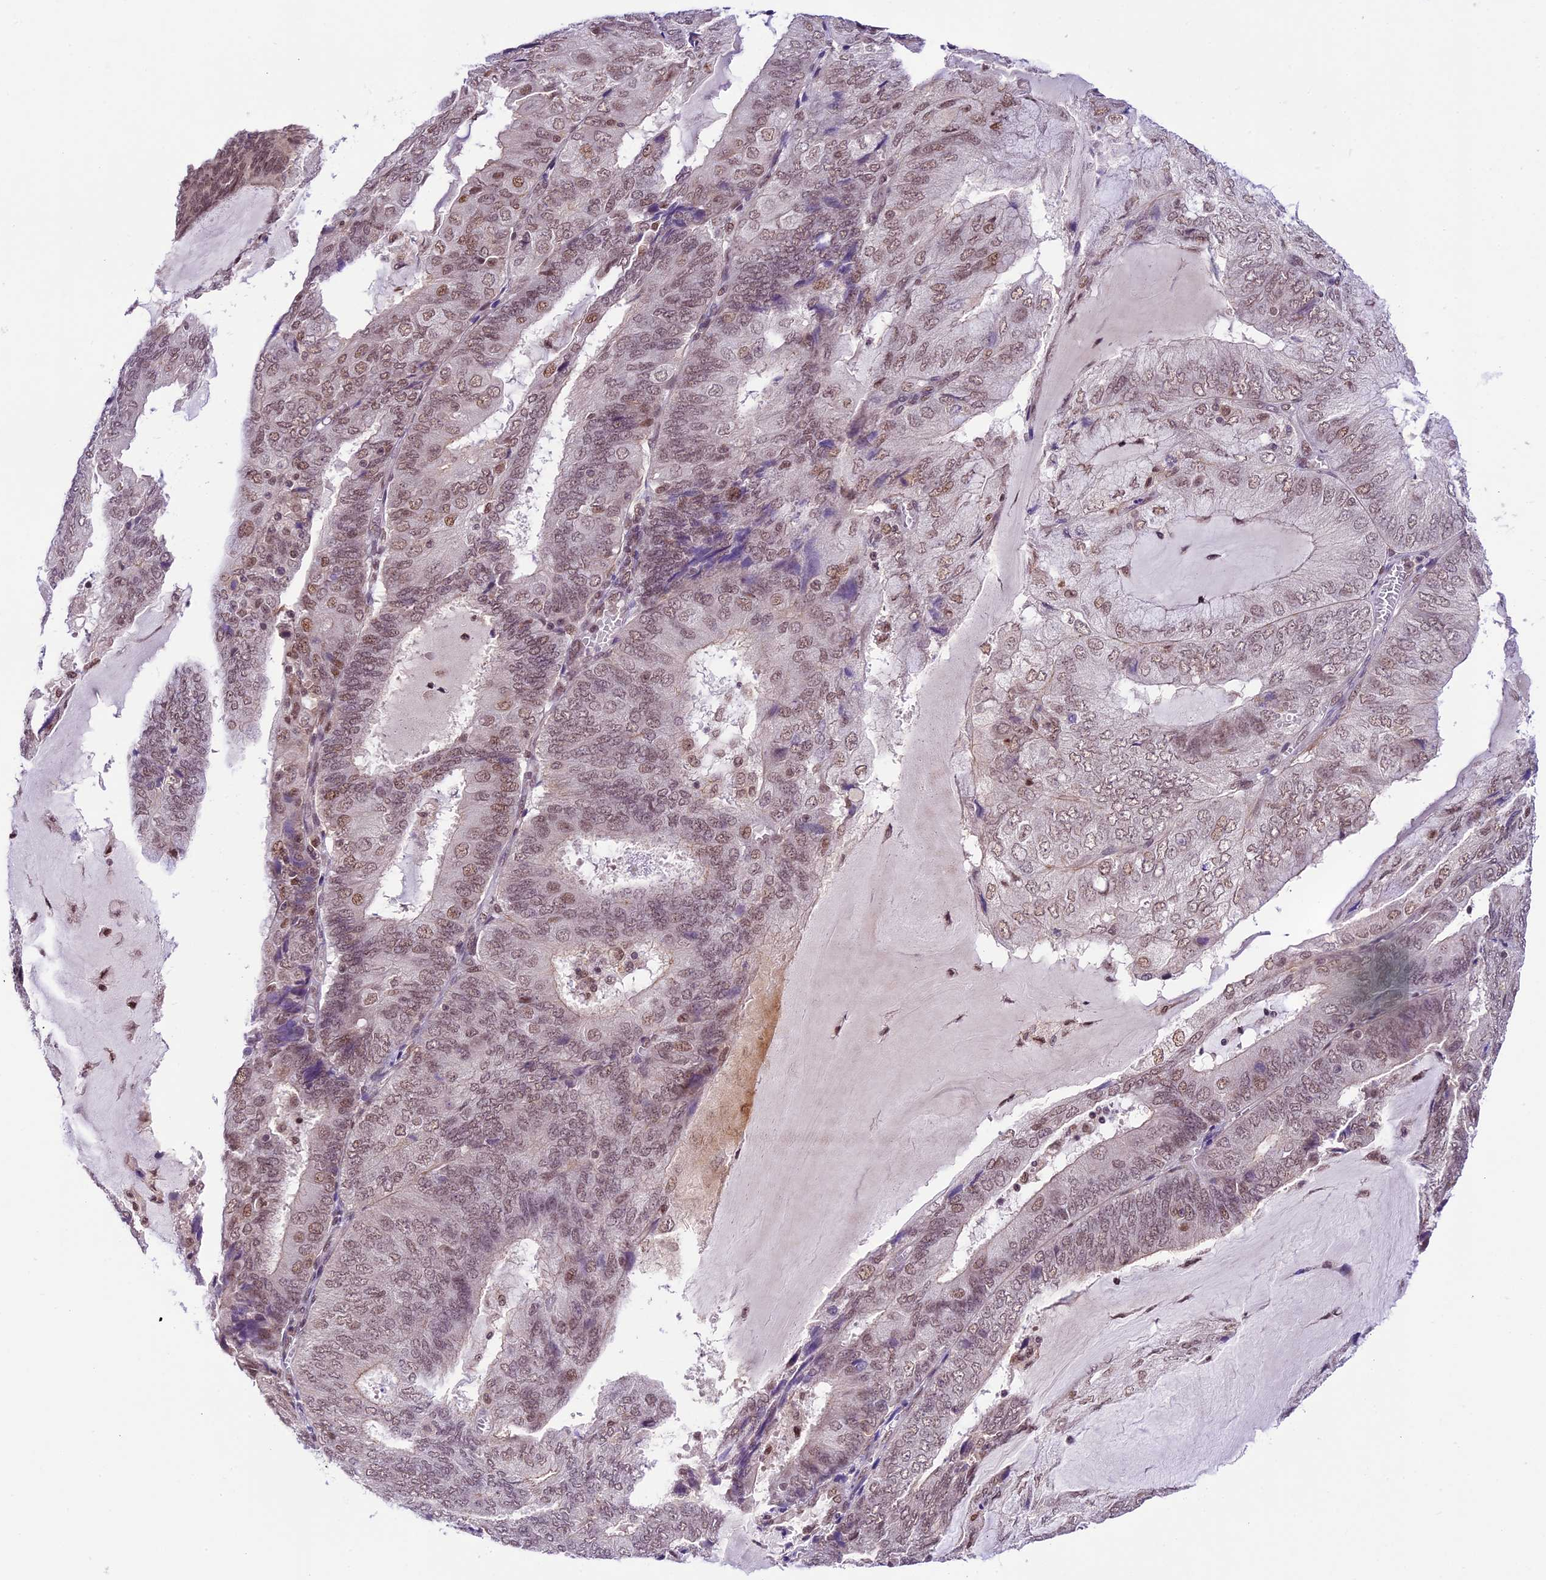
{"staining": {"intensity": "moderate", "quantity": ">75%", "location": "nuclear"}, "tissue": "endometrial cancer", "cell_type": "Tumor cells", "image_type": "cancer", "snomed": [{"axis": "morphology", "description": "Adenocarcinoma, NOS"}, {"axis": "topography", "description": "Endometrium"}], "caption": "Tumor cells demonstrate medium levels of moderate nuclear expression in about >75% of cells in human endometrial cancer (adenocarcinoma). (DAB (3,3'-diaminobenzidine) = brown stain, brightfield microscopy at high magnification).", "gene": "SHKBP1", "patient": {"sex": "female", "age": 81}}